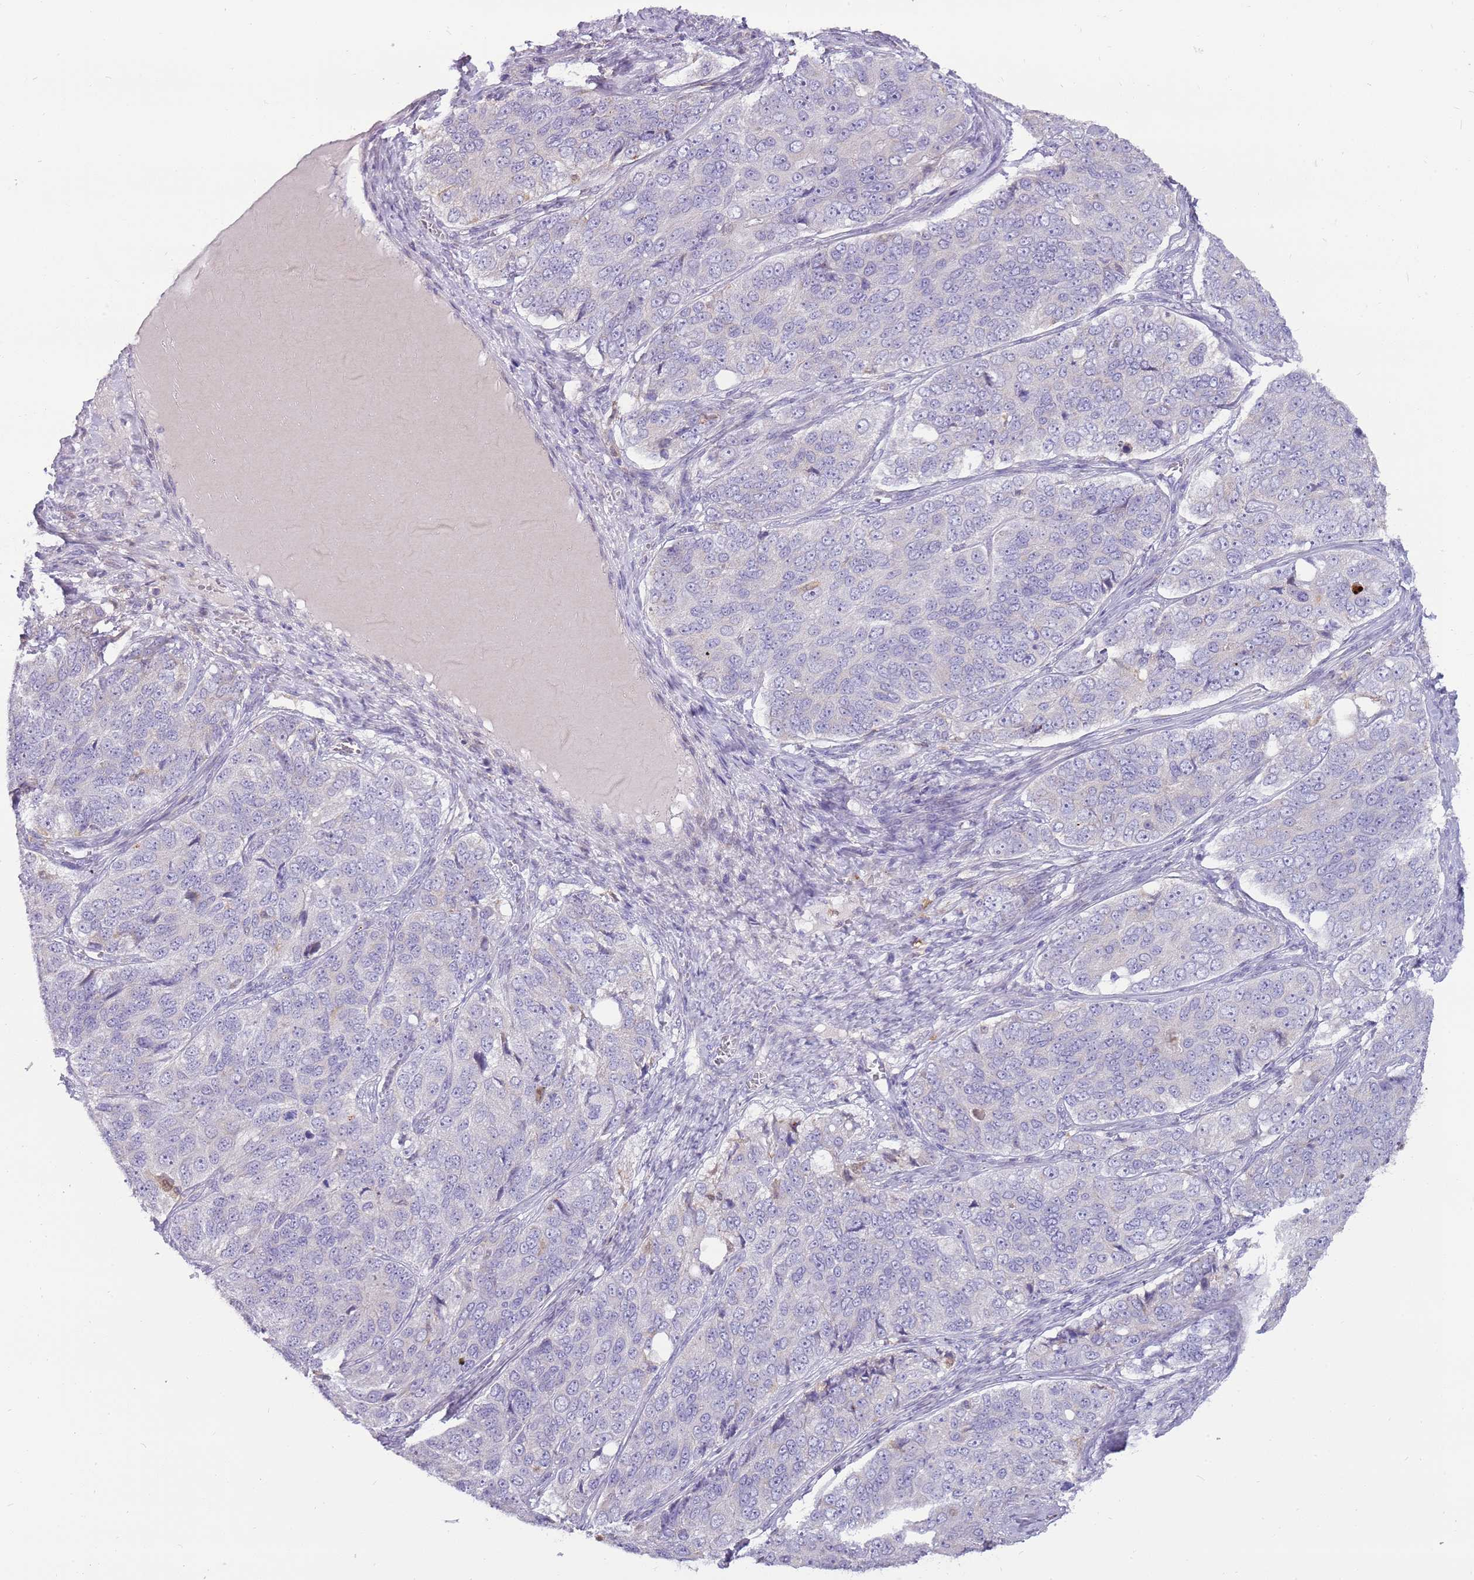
{"staining": {"intensity": "negative", "quantity": "none", "location": "none"}, "tissue": "ovarian cancer", "cell_type": "Tumor cells", "image_type": "cancer", "snomed": [{"axis": "morphology", "description": "Carcinoma, endometroid"}, {"axis": "topography", "description": "Ovary"}], "caption": "Ovarian endometroid carcinoma stained for a protein using immunohistochemistry exhibits no positivity tumor cells.", "gene": "DIPK1C", "patient": {"sex": "female", "age": 51}}